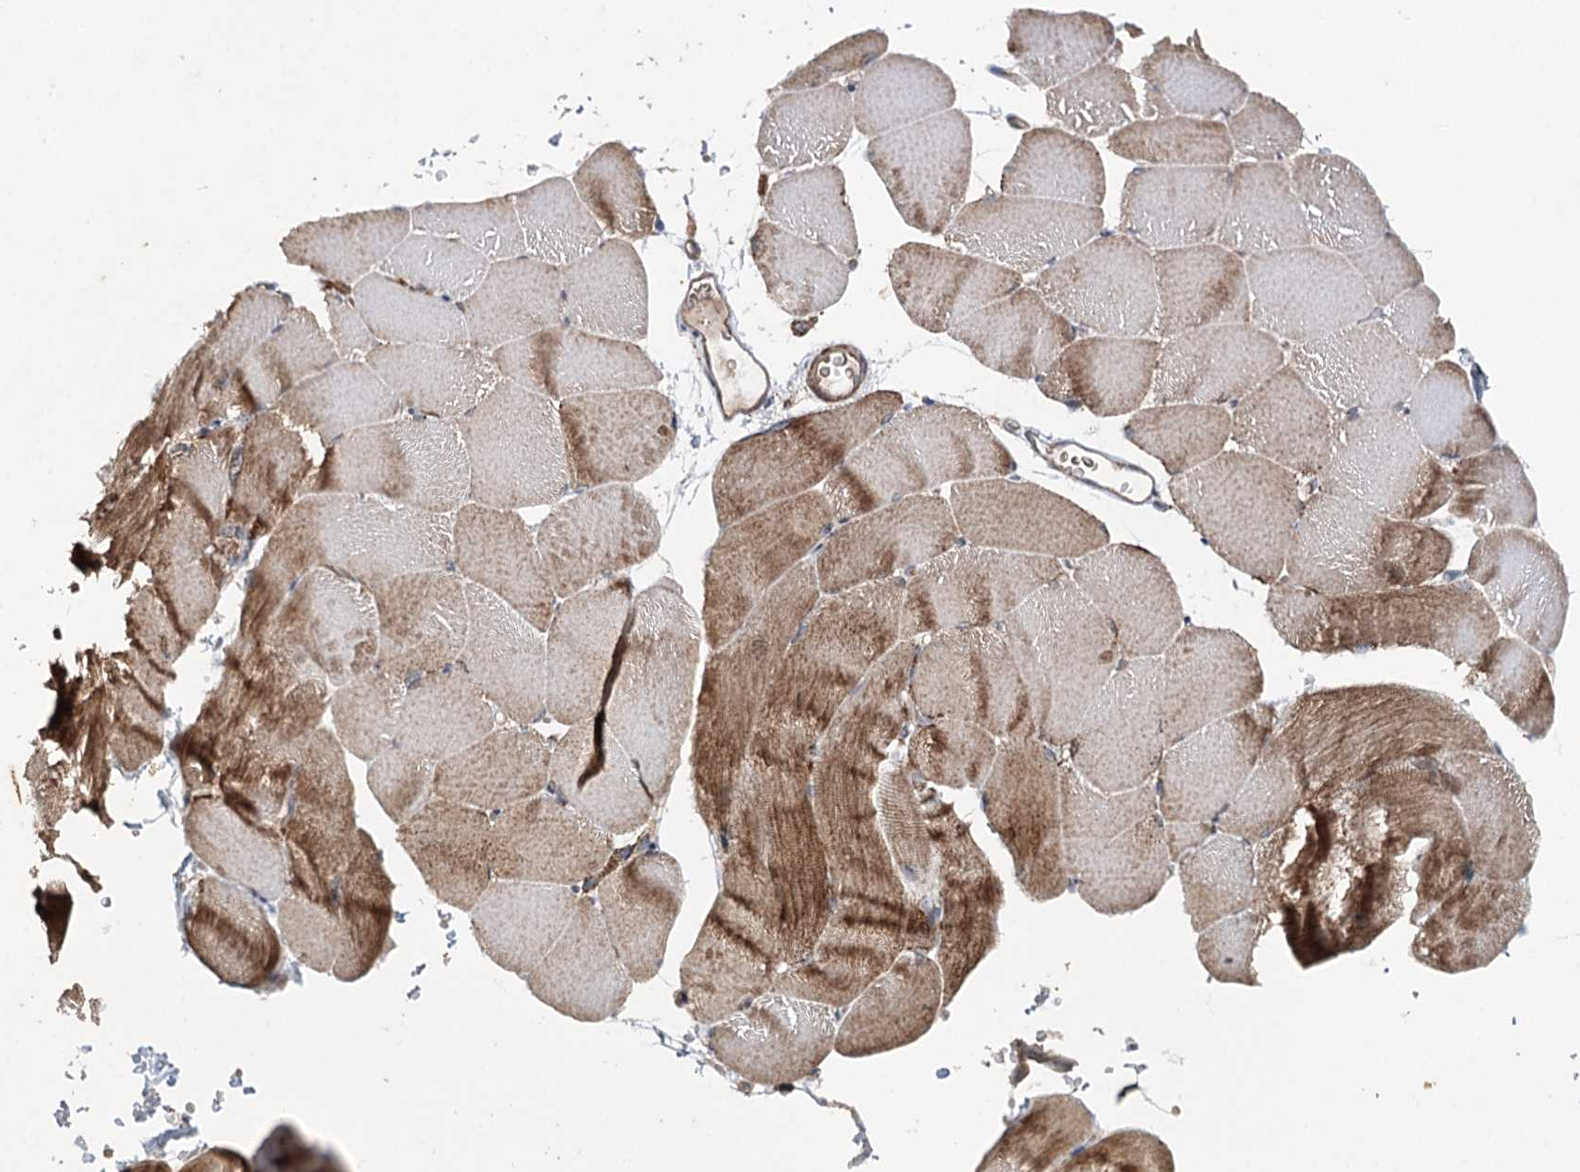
{"staining": {"intensity": "moderate", "quantity": "25%-75%", "location": "cytoplasmic/membranous"}, "tissue": "skeletal muscle", "cell_type": "Myocytes", "image_type": "normal", "snomed": [{"axis": "morphology", "description": "Normal tissue, NOS"}, {"axis": "topography", "description": "Skeletal muscle"}, {"axis": "topography", "description": "Parathyroid gland"}], "caption": "DAB (3,3'-diaminobenzidine) immunohistochemical staining of normal human skeletal muscle demonstrates moderate cytoplasmic/membranous protein expression in approximately 25%-75% of myocytes. (IHC, brightfield microscopy, high magnification).", "gene": "MINDY3", "patient": {"sex": "female", "age": 37}}